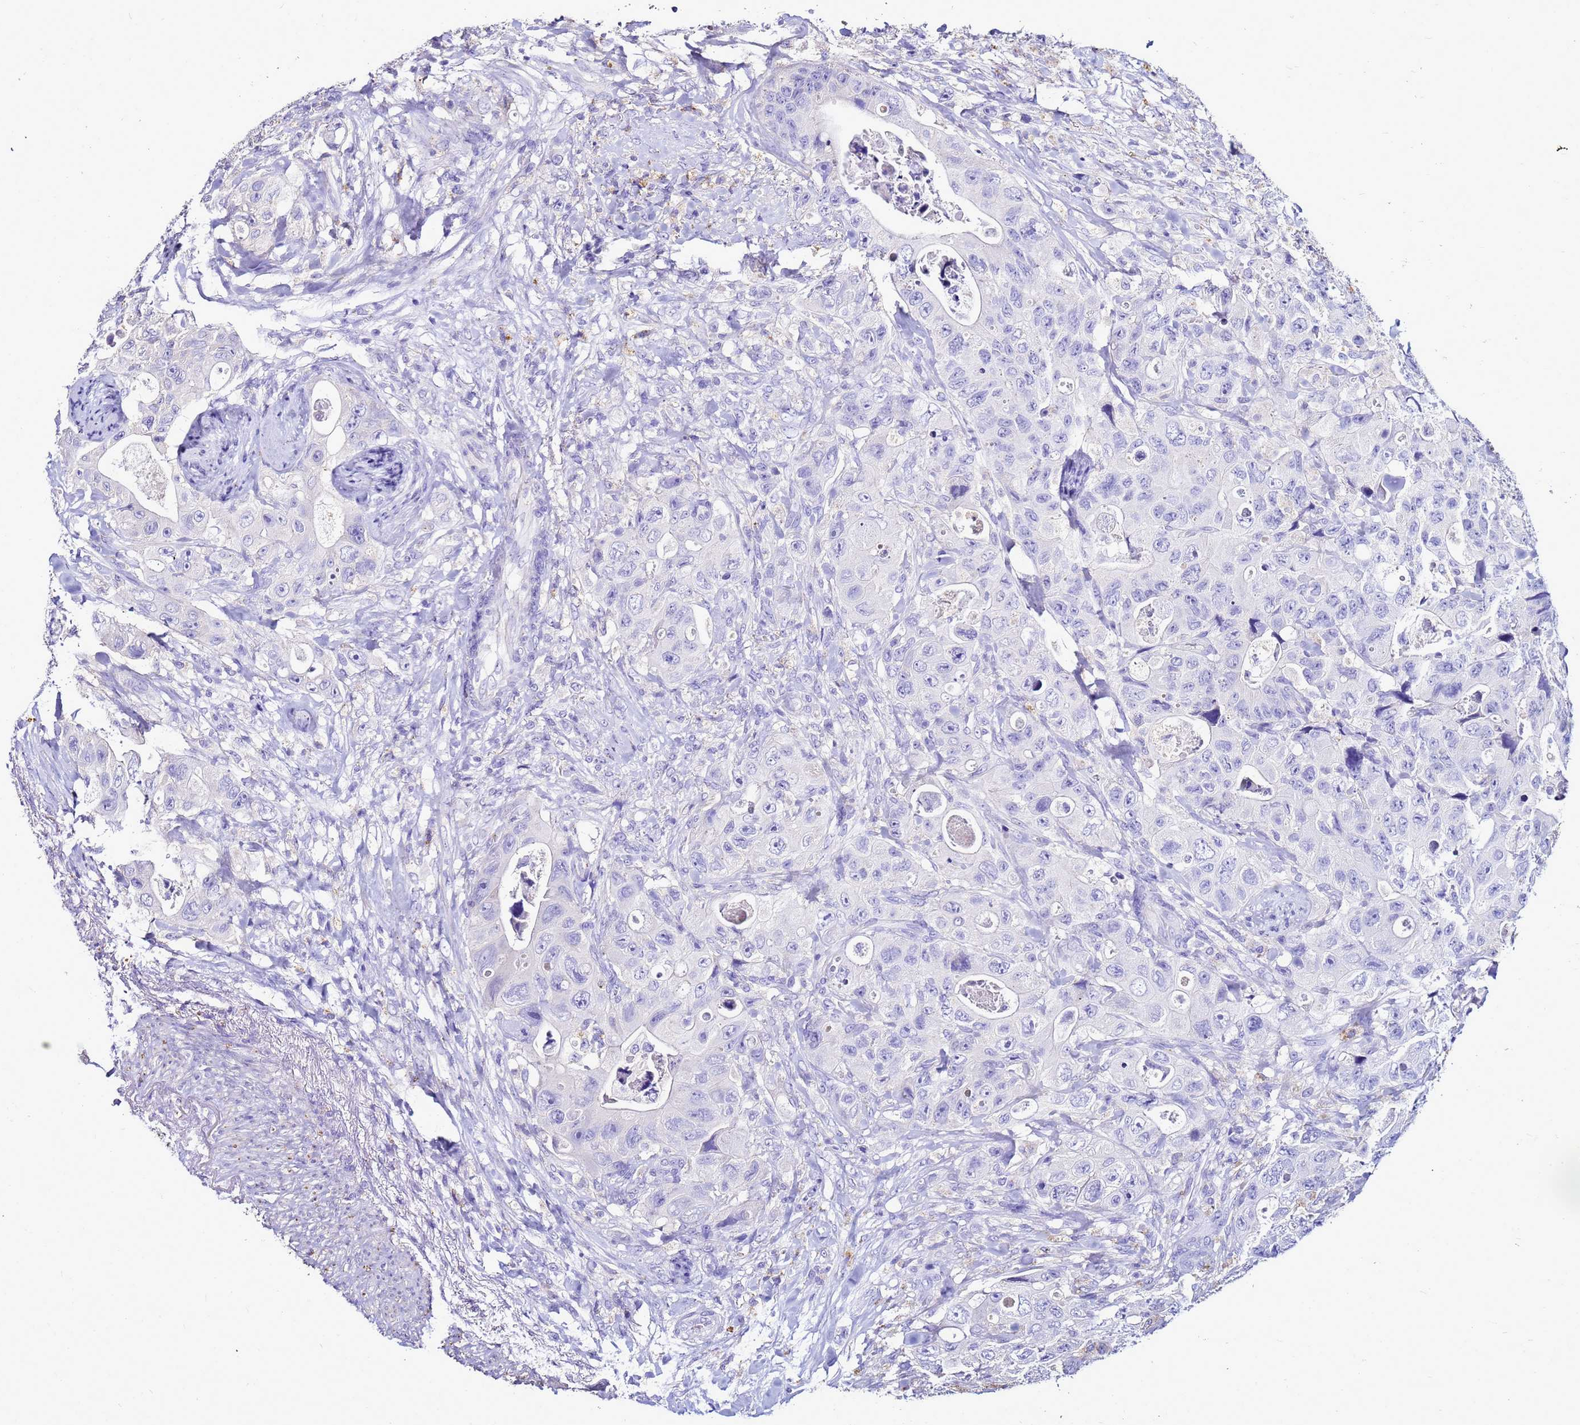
{"staining": {"intensity": "negative", "quantity": "none", "location": "none"}, "tissue": "colorectal cancer", "cell_type": "Tumor cells", "image_type": "cancer", "snomed": [{"axis": "morphology", "description": "Adenocarcinoma, NOS"}, {"axis": "topography", "description": "Colon"}], "caption": "A micrograph of adenocarcinoma (colorectal) stained for a protein demonstrates no brown staining in tumor cells.", "gene": "S100A2", "patient": {"sex": "female", "age": 46}}